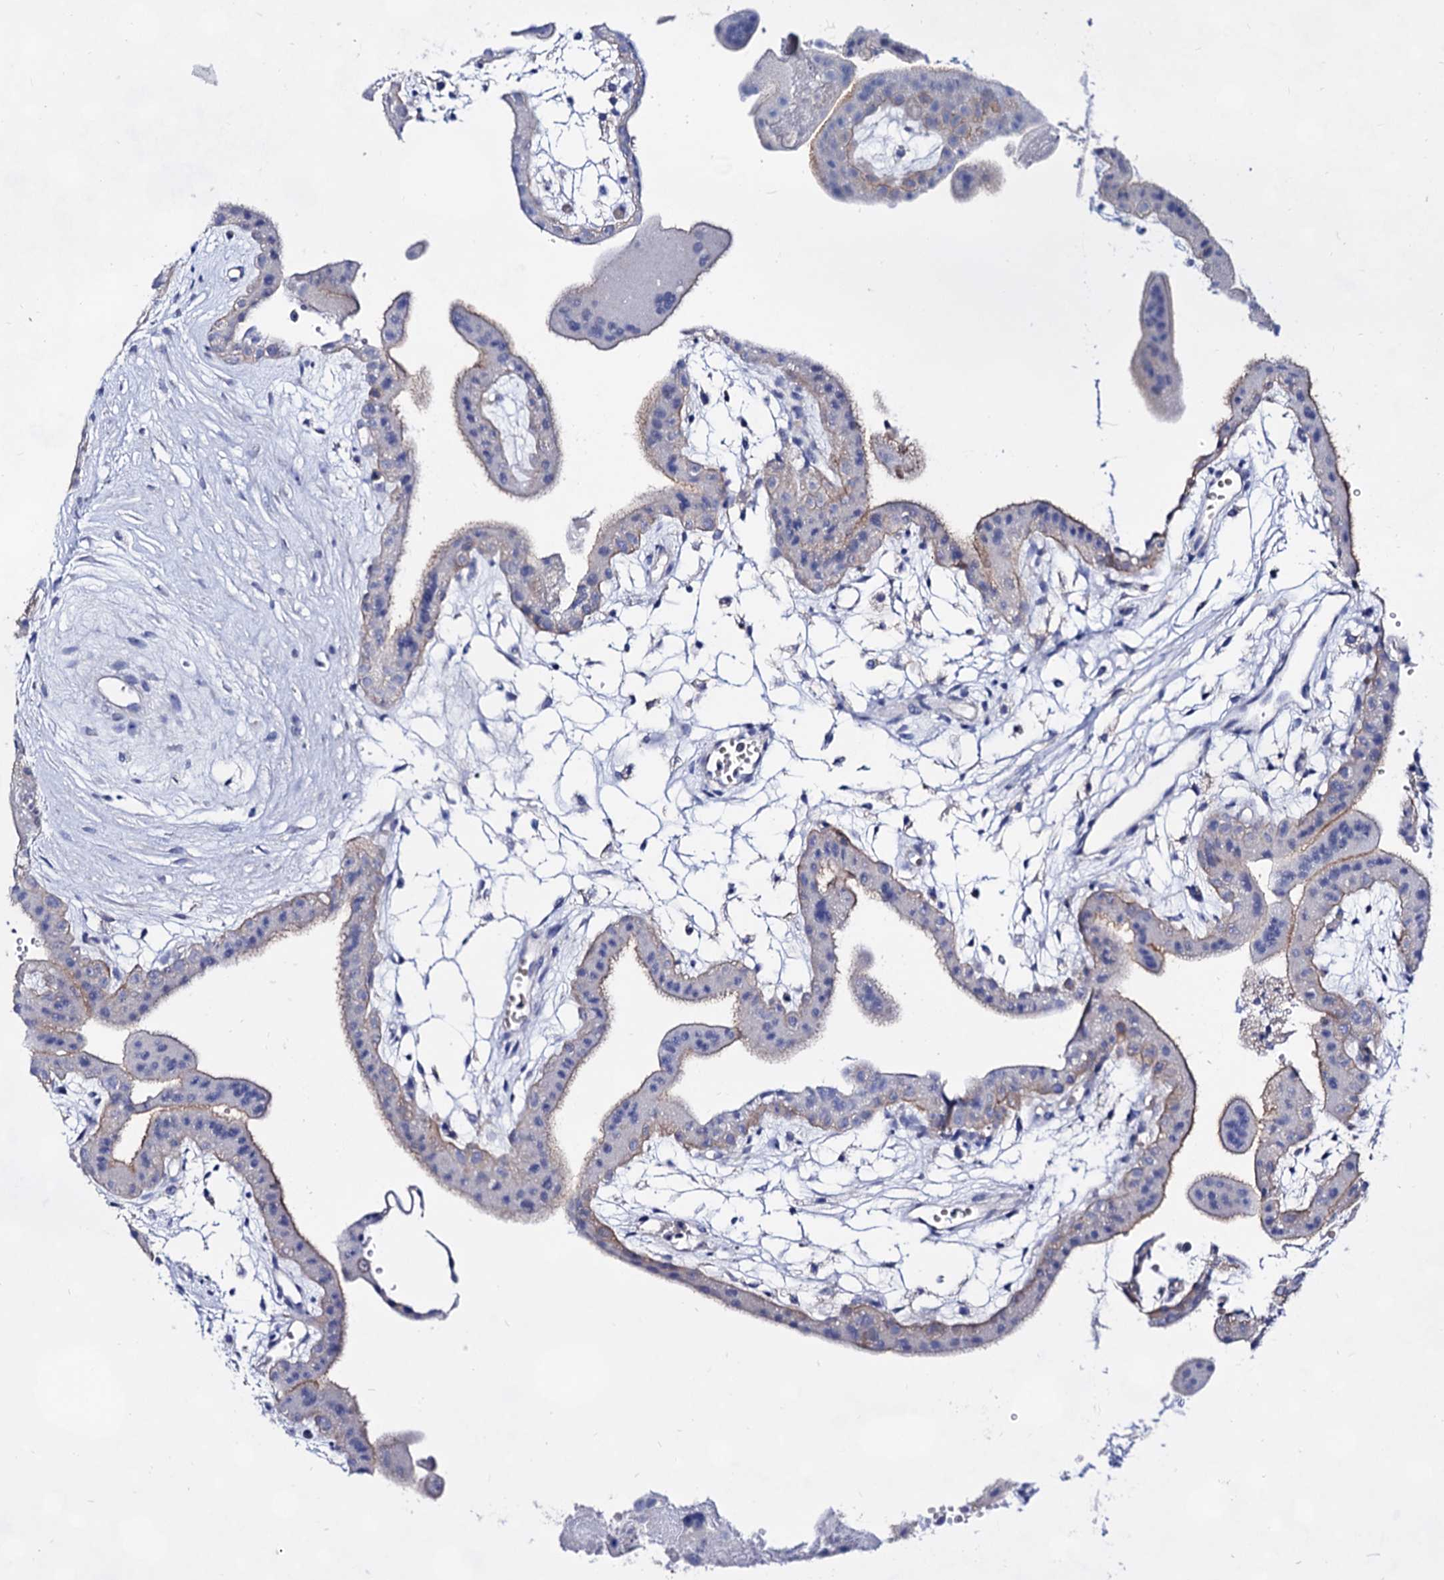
{"staining": {"intensity": "negative", "quantity": "none", "location": "none"}, "tissue": "placenta", "cell_type": "Decidual cells", "image_type": "normal", "snomed": [{"axis": "morphology", "description": "Normal tissue, NOS"}, {"axis": "topography", "description": "Placenta"}], "caption": "Histopathology image shows no significant protein expression in decidual cells of normal placenta.", "gene": "PLIN1", "patient": {"sex": "female", "age": 18}}